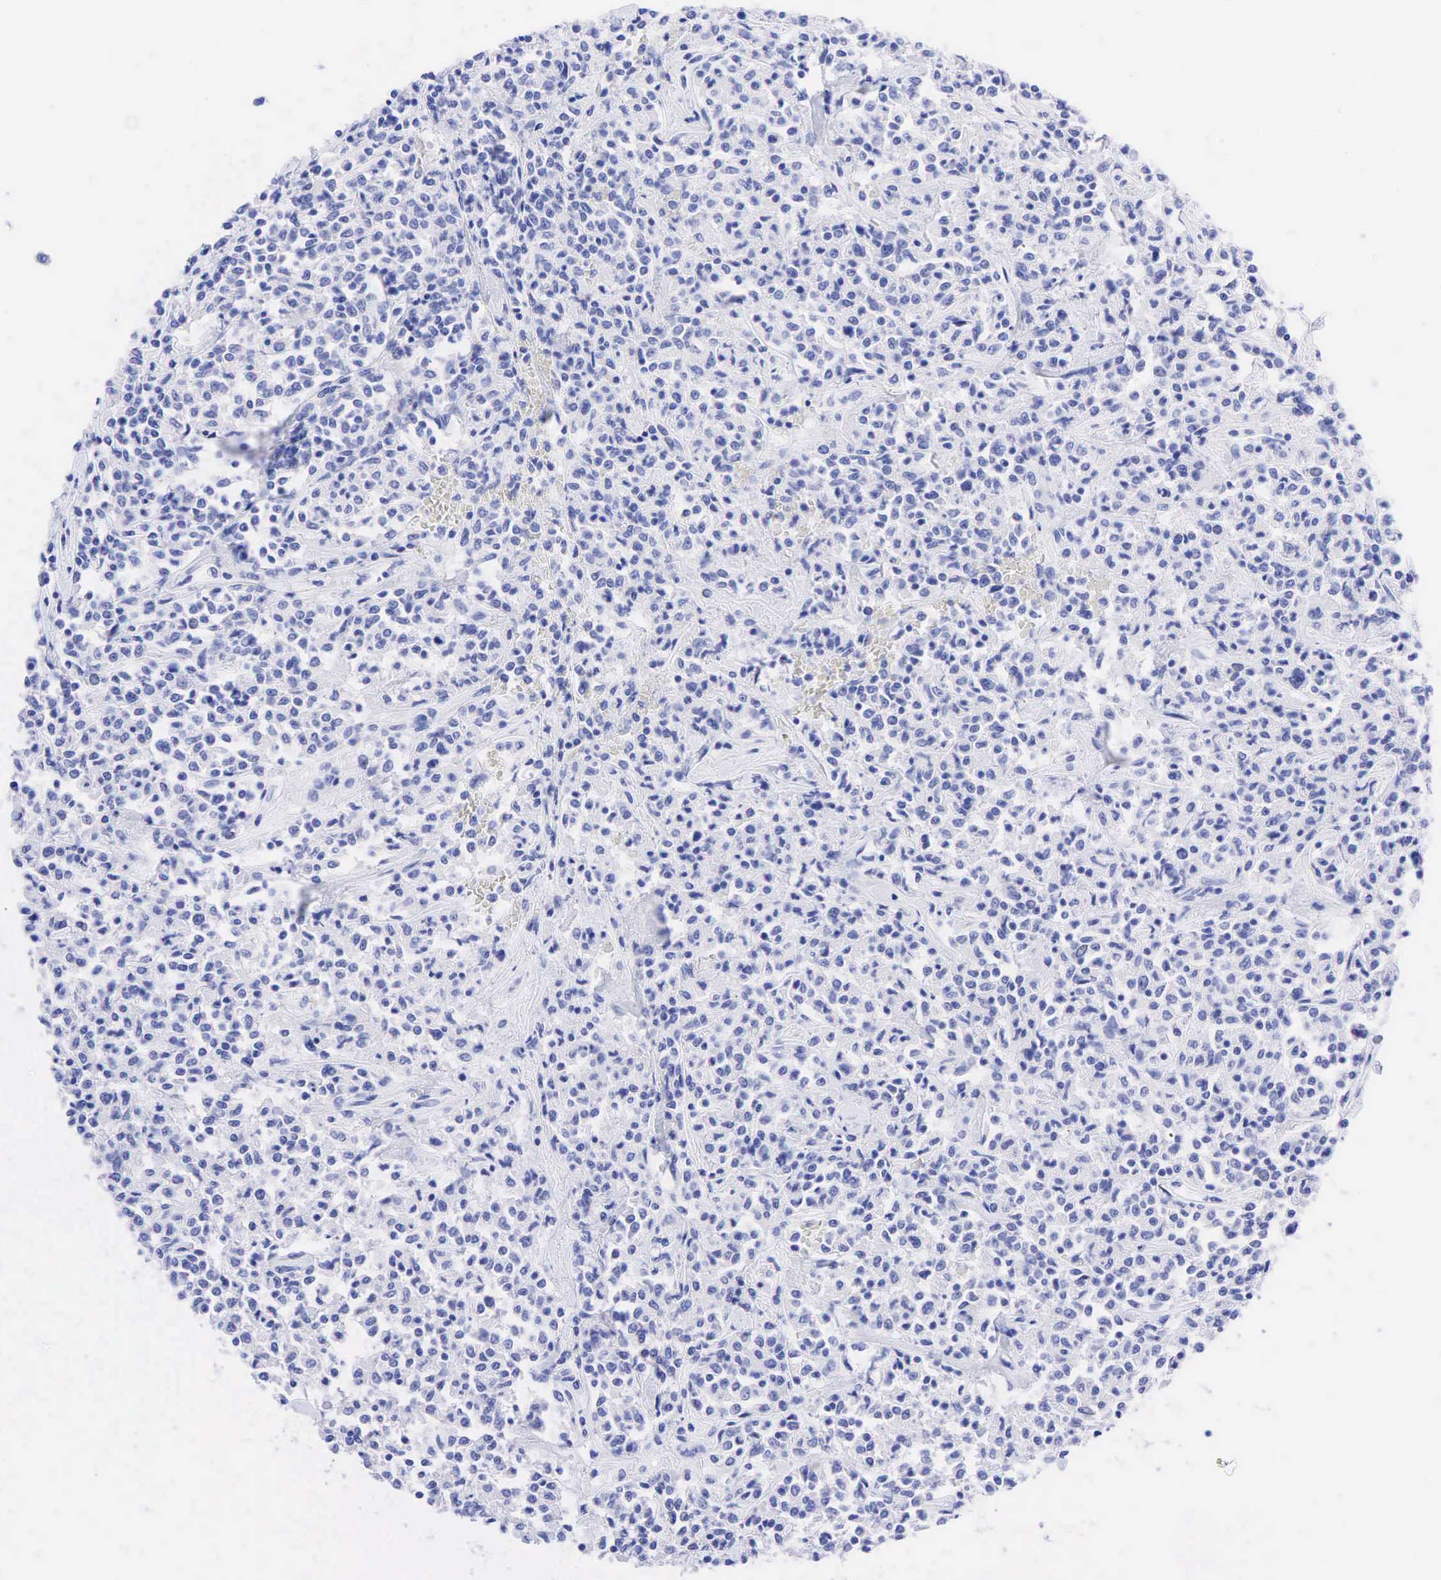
{"staining": {"intensity": "negative", "quantity": "none", "location": "none"}, "tissue": "lymphoma", "cell_type": "Tumor cells", "image_type": "cancer", "snomed": [{"axis": "morphology", "description": "Malignant lymphoma, non-Hodgkin's type, Low grade"}, {"axis": "topography", "description": "Small intestine"}], "caption": "A micrograph of lymphoma stained for a protein exhibits no brown staining in tumor cells. The staining was performed using DAB (3,3'-diaminobenzidine) to visualize the protein expression in brown, while the nuclei were stained in blue with hematoxylin (Magnification: 20x).", "gene": "CHGA", "patient": {"sex": "female", "age": 59}}